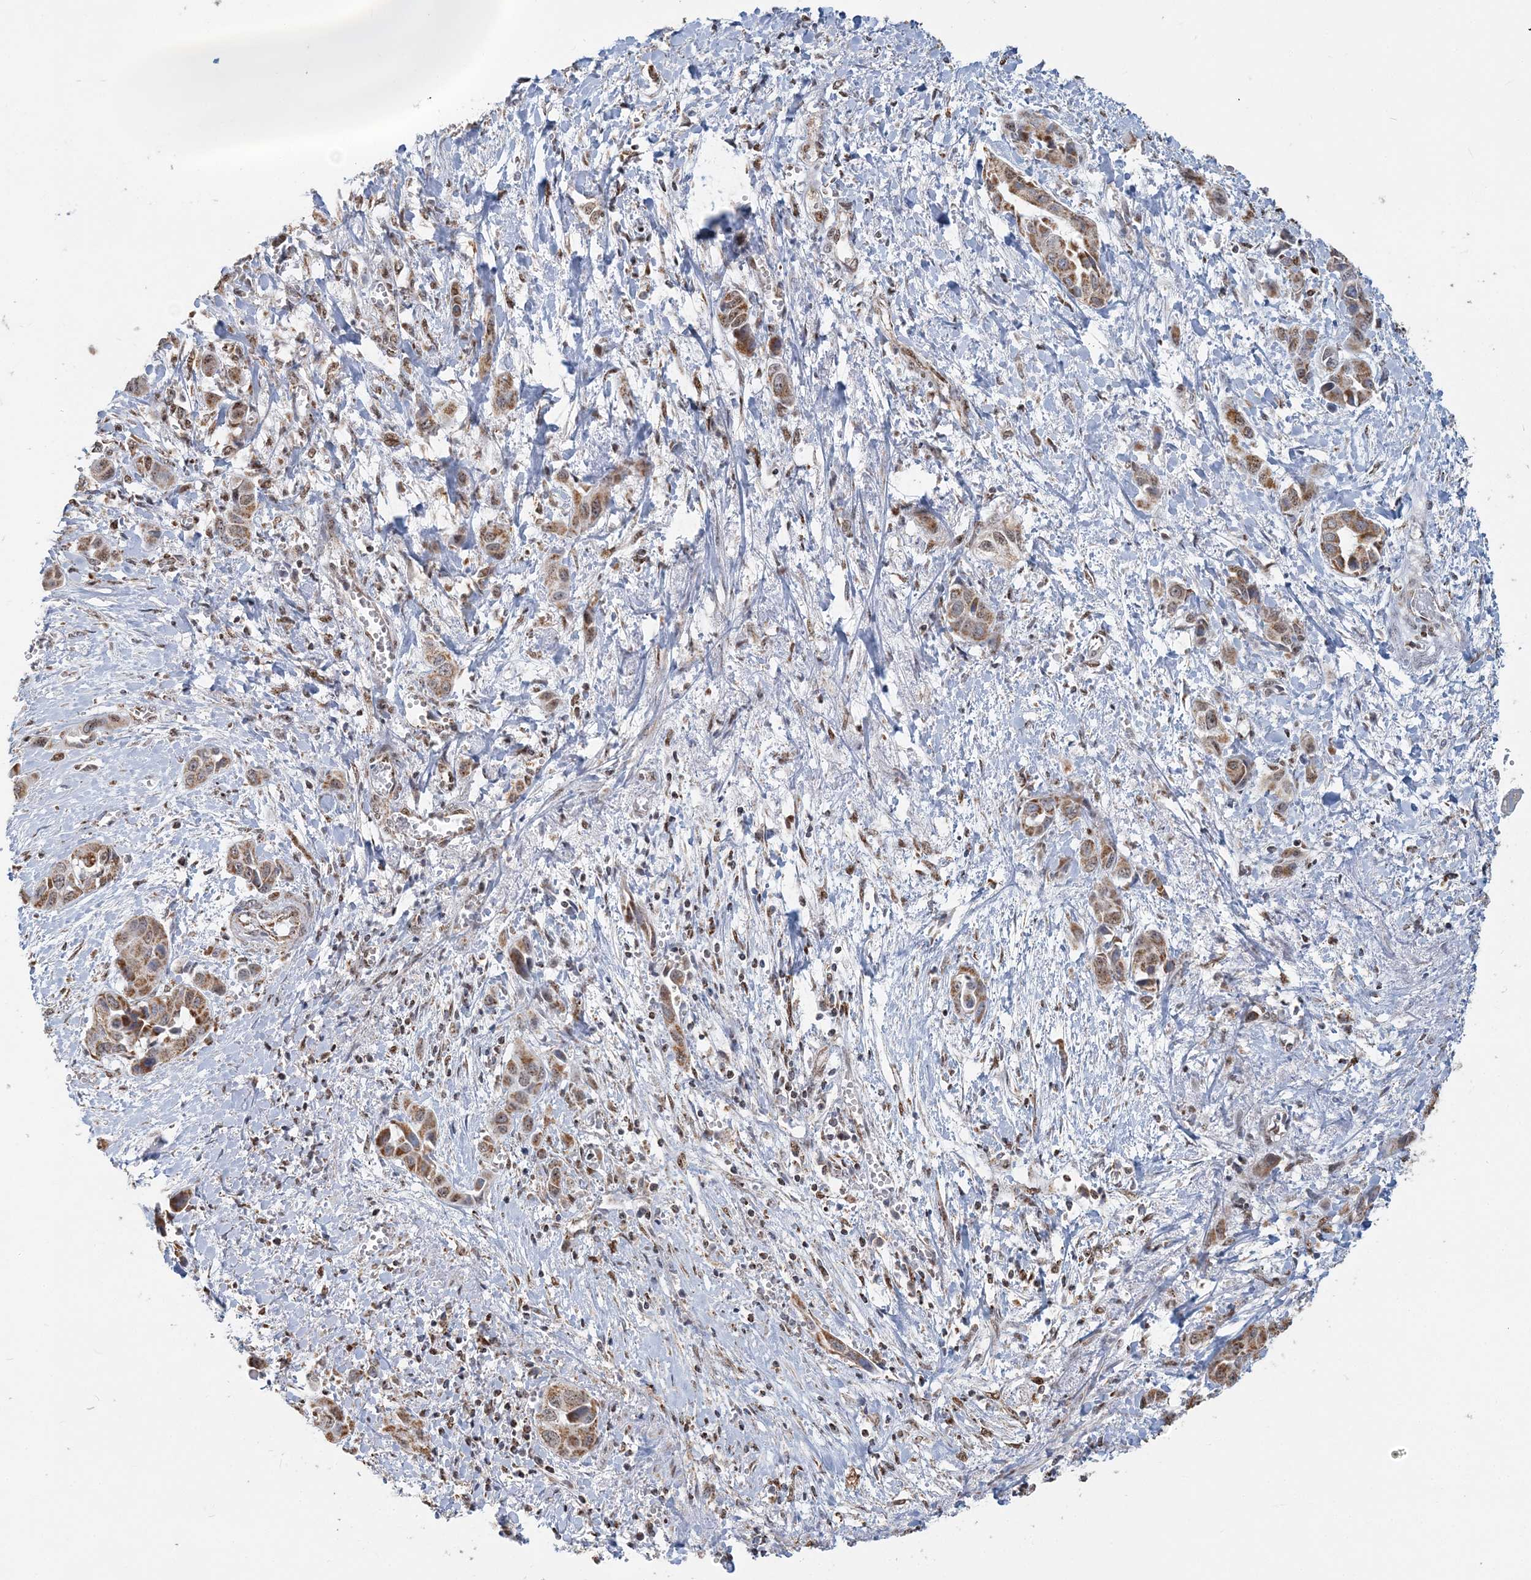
{"staining": {"intensity": "strong", "quantity": ">75%", "location": "cytoplasmic/membranous"}, "tissue": "liver cancer", "cell_type": "Tumor cells", "image_type": "cancer", "snomed": [{"axis": "morphology", "description": "Cholangiocarcinoma"}, {"axis": "topography", "description": "Liver"}], "caption": "Immunohistochemistry micrograph of neoplastic tissue: human liver cholangiocarcinoma stained using IHC exhibits high levels of strong protein expression localized specifically in the cytoplasmic/membranous of tumor cells, appearing as a cytoplasmic/membranous brown color.", "gene": "SUCLG1", "patient": {"sex": "female", "age": 52}}